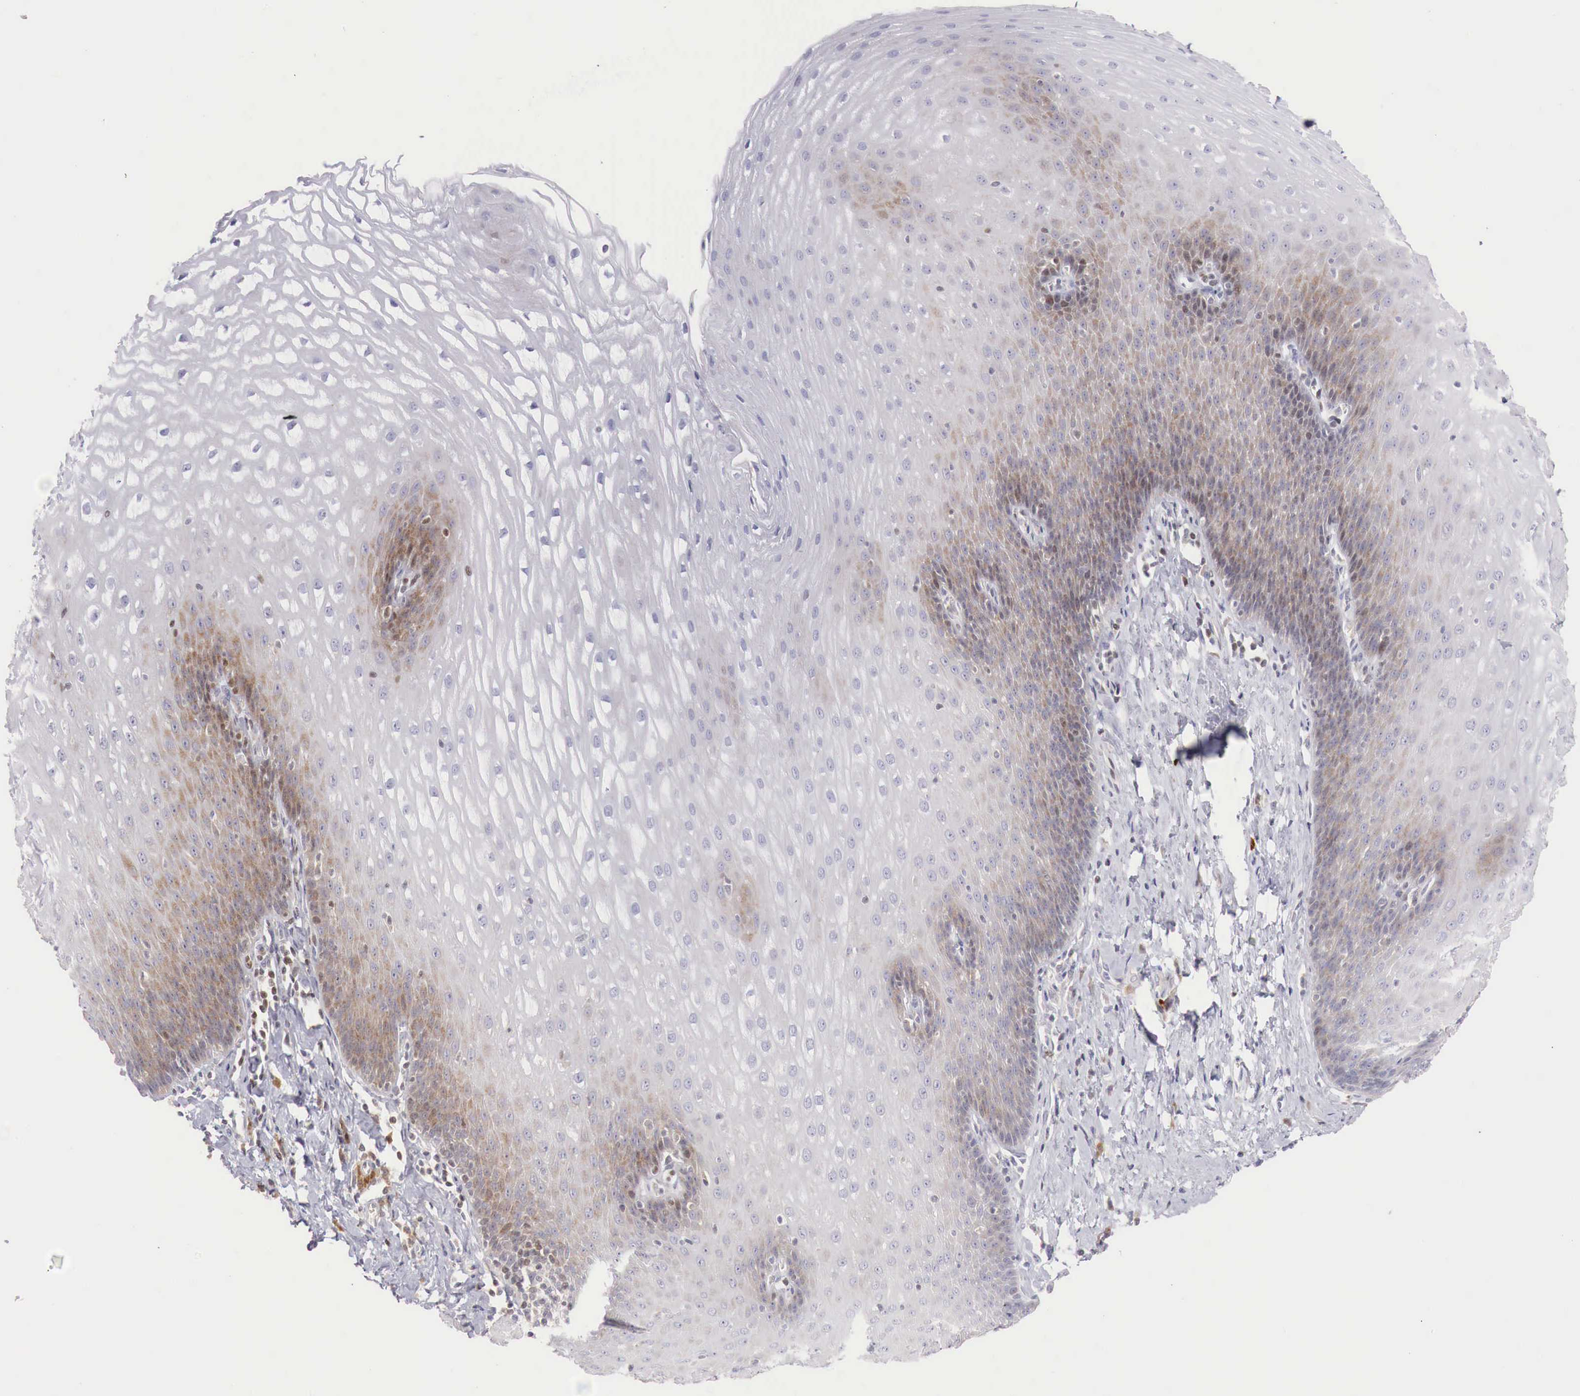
{"staining": {"intensity": "moderate", "quantity": "25%-75%", "location": "cytoplasmic/membranous"}, "tissue": "esophagus", "cell_type": "Squamous epithelial cells", "image_type": "normal", "snomed": [{"axis": "morphology", "description": "Normal tissue, NOS"}, {"axis": "topography", "description": "Esophagus"}], "caption": "DAB (3,3'-diaminobenzidine) immunohistochemical staining of normal esophagus reveals moderate cytoplasmic/membranous protein positivity in about 25%-75% of squamous epithelial cells.", "gene": "CLCN5", "patient": {"sex": "female", "age": 61}}